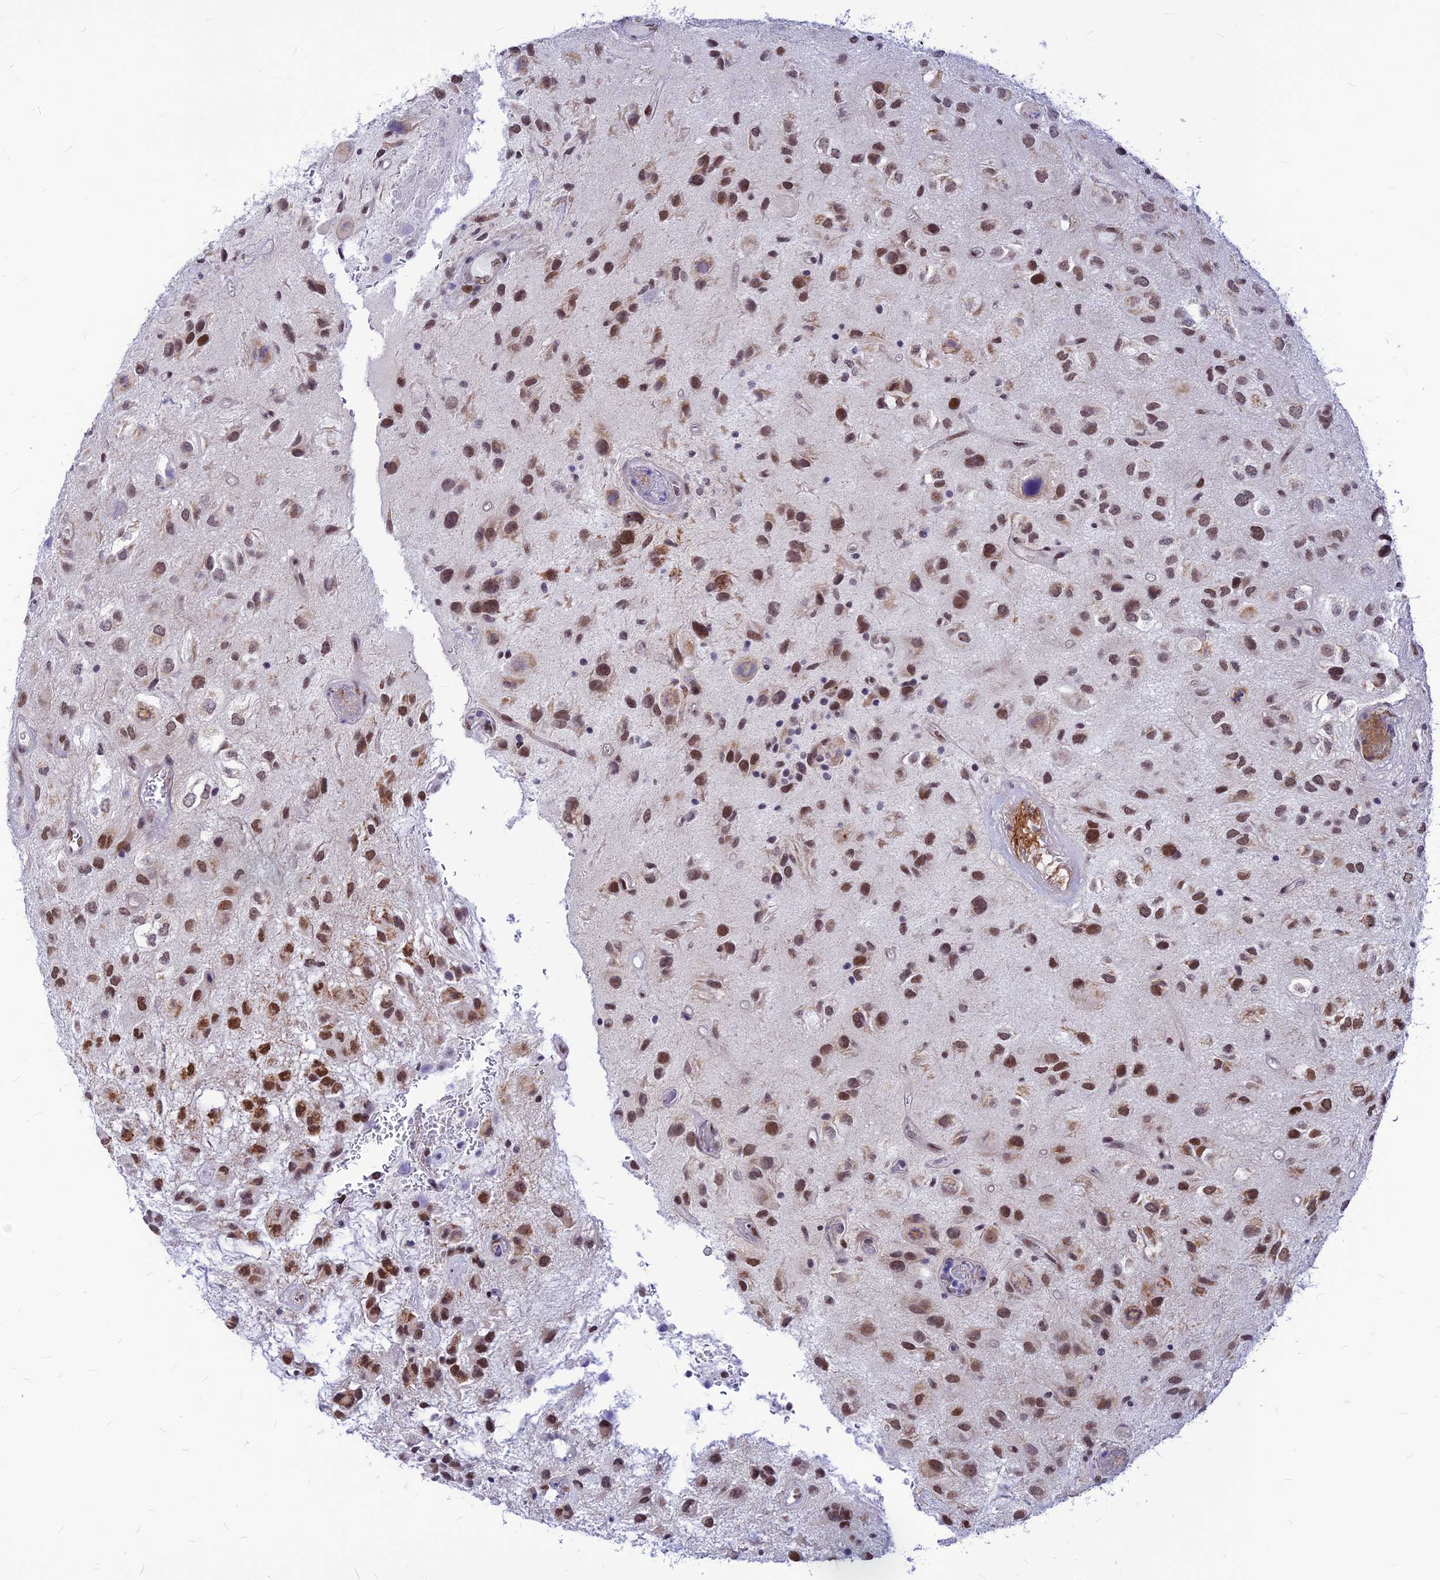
{"staining": {"intensity": "moderate", "quantity": ">75%", "location": "nuclear"}, "tissue": "glioma", "cell_type": "Tumor cells", "image_type": "cancer", "snomed": [{"axis": "morphology", "description": "Glioma, malignant, Low grade"}, {"axis": "topography", "description": "Brain"}], "caption": "Human glioma stained with a protein marker reveals moderate staining in tumor cells.", "gene": "KCTD13", "patient": {"sex": "male", "age": 66}}